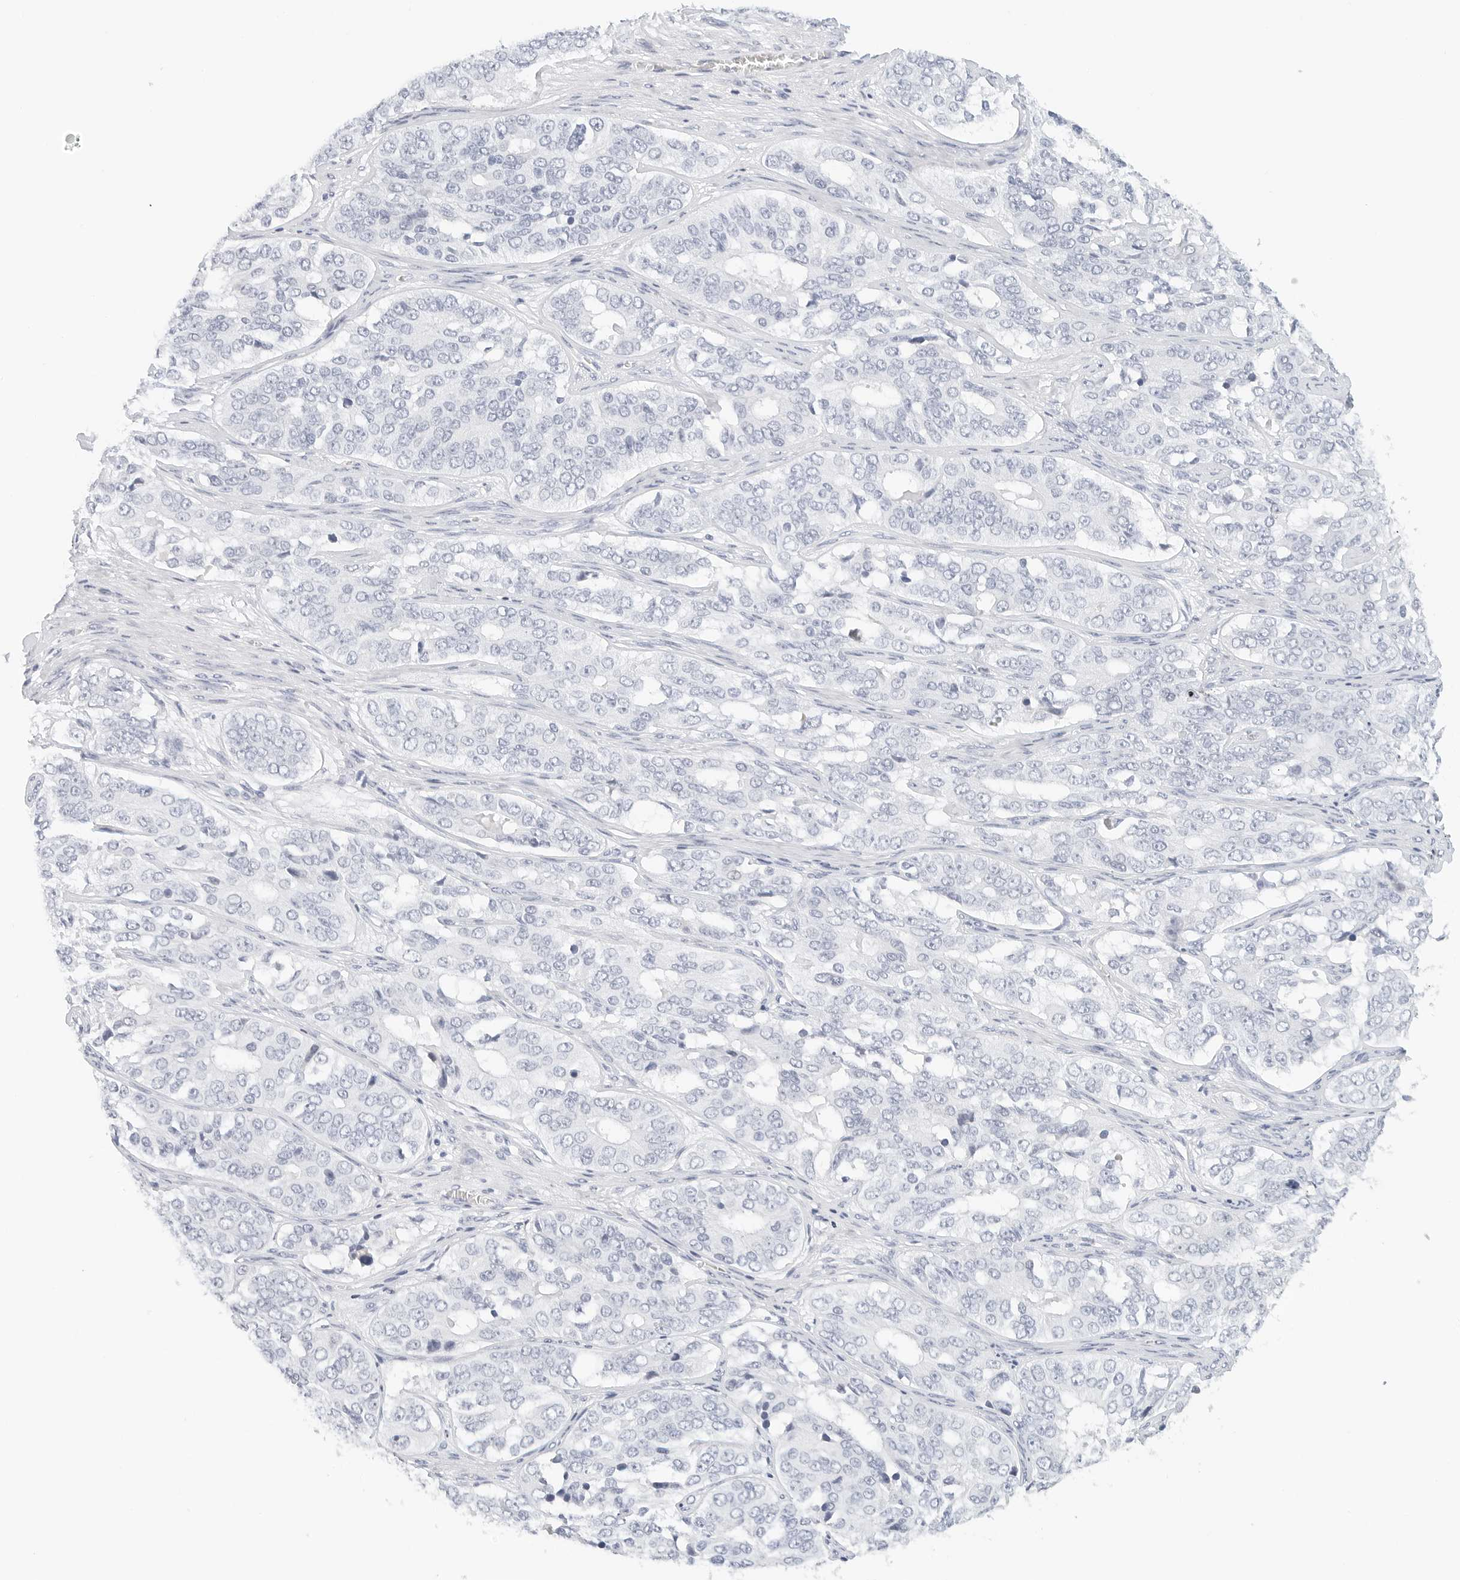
{"staining": {"intensity": "negative", "quantity": "none", "location": "none"}, "tissue": "ovarian cancer", "cell_type": "Tumor cells", "image_type": "cancer", "snomed": [{"axis": "morphology", "description": "Carcinoma, endometroid"}, {"axis": "topography", "description": "Ovary"}], "caption": "The IHC micrograph has no significant positivity in tumor cells of ovarian endometroid carcinoma tissue.", "gene": "CD22", "patient": {"sex": "female", "age": 51}}